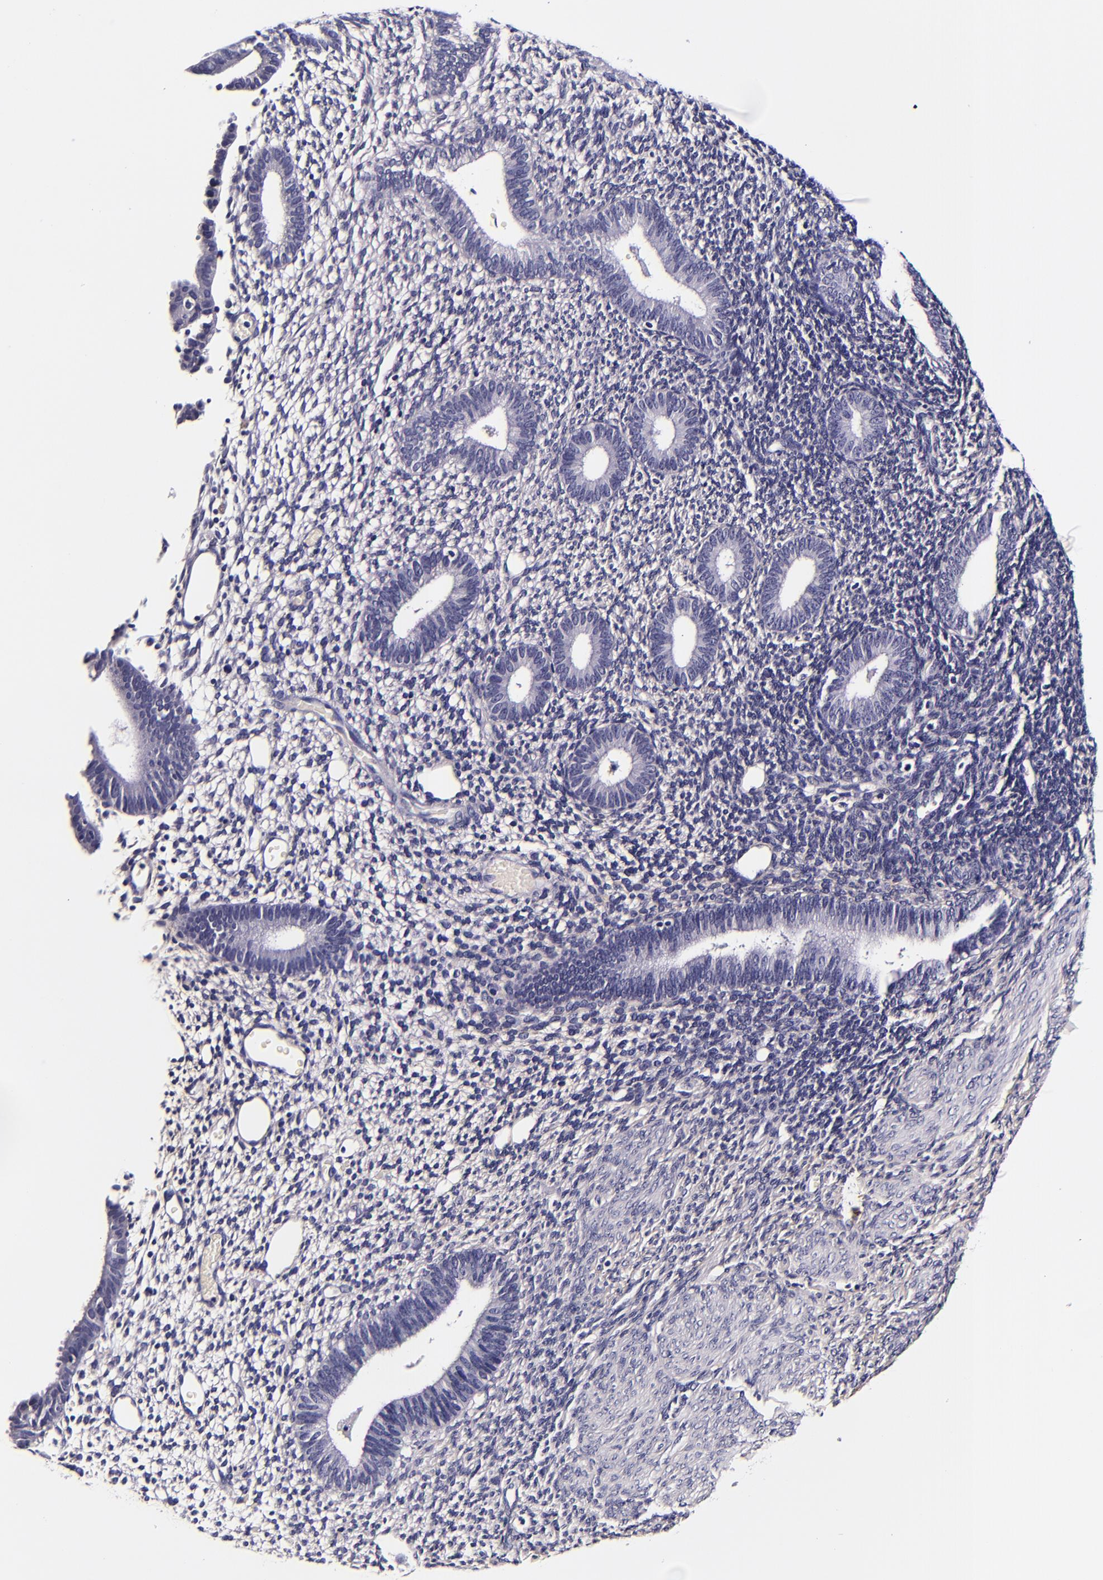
{"staining": {"intensity": "negative", "quantity": "none", "location": "none"}, "tissue": "endometrium", "cell_type": "Cells in endometrial stroma", "image_type": "normal", "snomed": [{"axis": "morphology", "description": "Normal tissue, NOS"}, {"axis": "topography", "description": "Smooth muscle"}, {"axis": "topography", "description": "Endometrium"}], "caption": "Human endometrium stained for a protein using immunohistochemistry reveals no expression in cells in endometrial stroma.", "gene": "FBN1", "patient": {"sex": "female", "age": 57}}